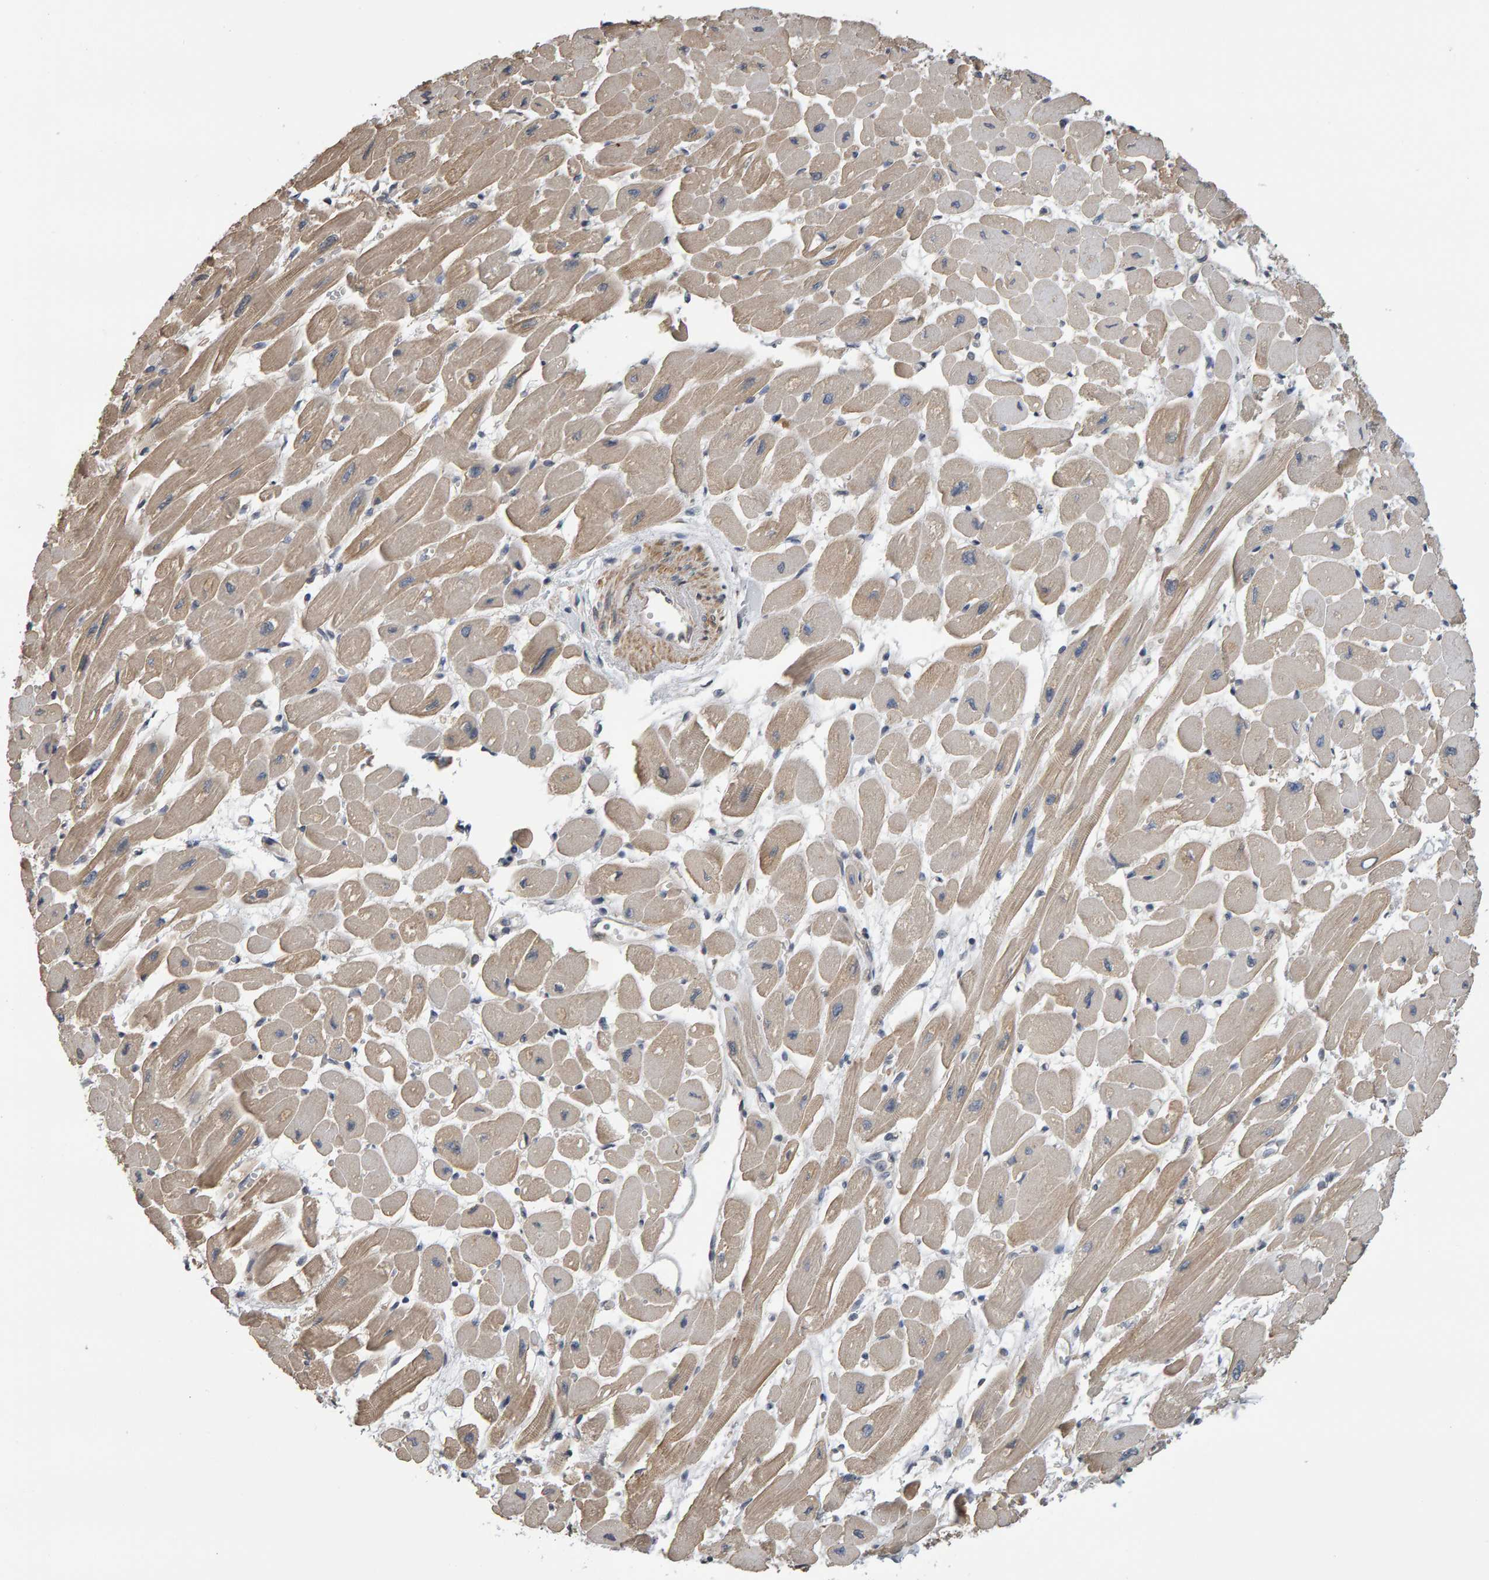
{"staining": {"intensity": "moderate", "quantity": ">75%", "location": "cytoplasmic/membranous"}, "tissue": "heart muscle", "cell_type": "Cardiomyocytes", "image_type": "normal", "snomed": [{"axis": "morphology", "description": "Normal tissue, NOS"}, {"axis": "topography", "description": "Heart"}], "caption": "Cardiomyocytes demonstrate moderate cytoplasmic/membranous positivity in approximately >75% of cells in normal heart muscle. (DAB (3,3'-diaminobenzidine) = brown stain, brightfield microscopy at high magnification).", "gene": "COASY", "patient": {"sex": "female", "age": 54}}